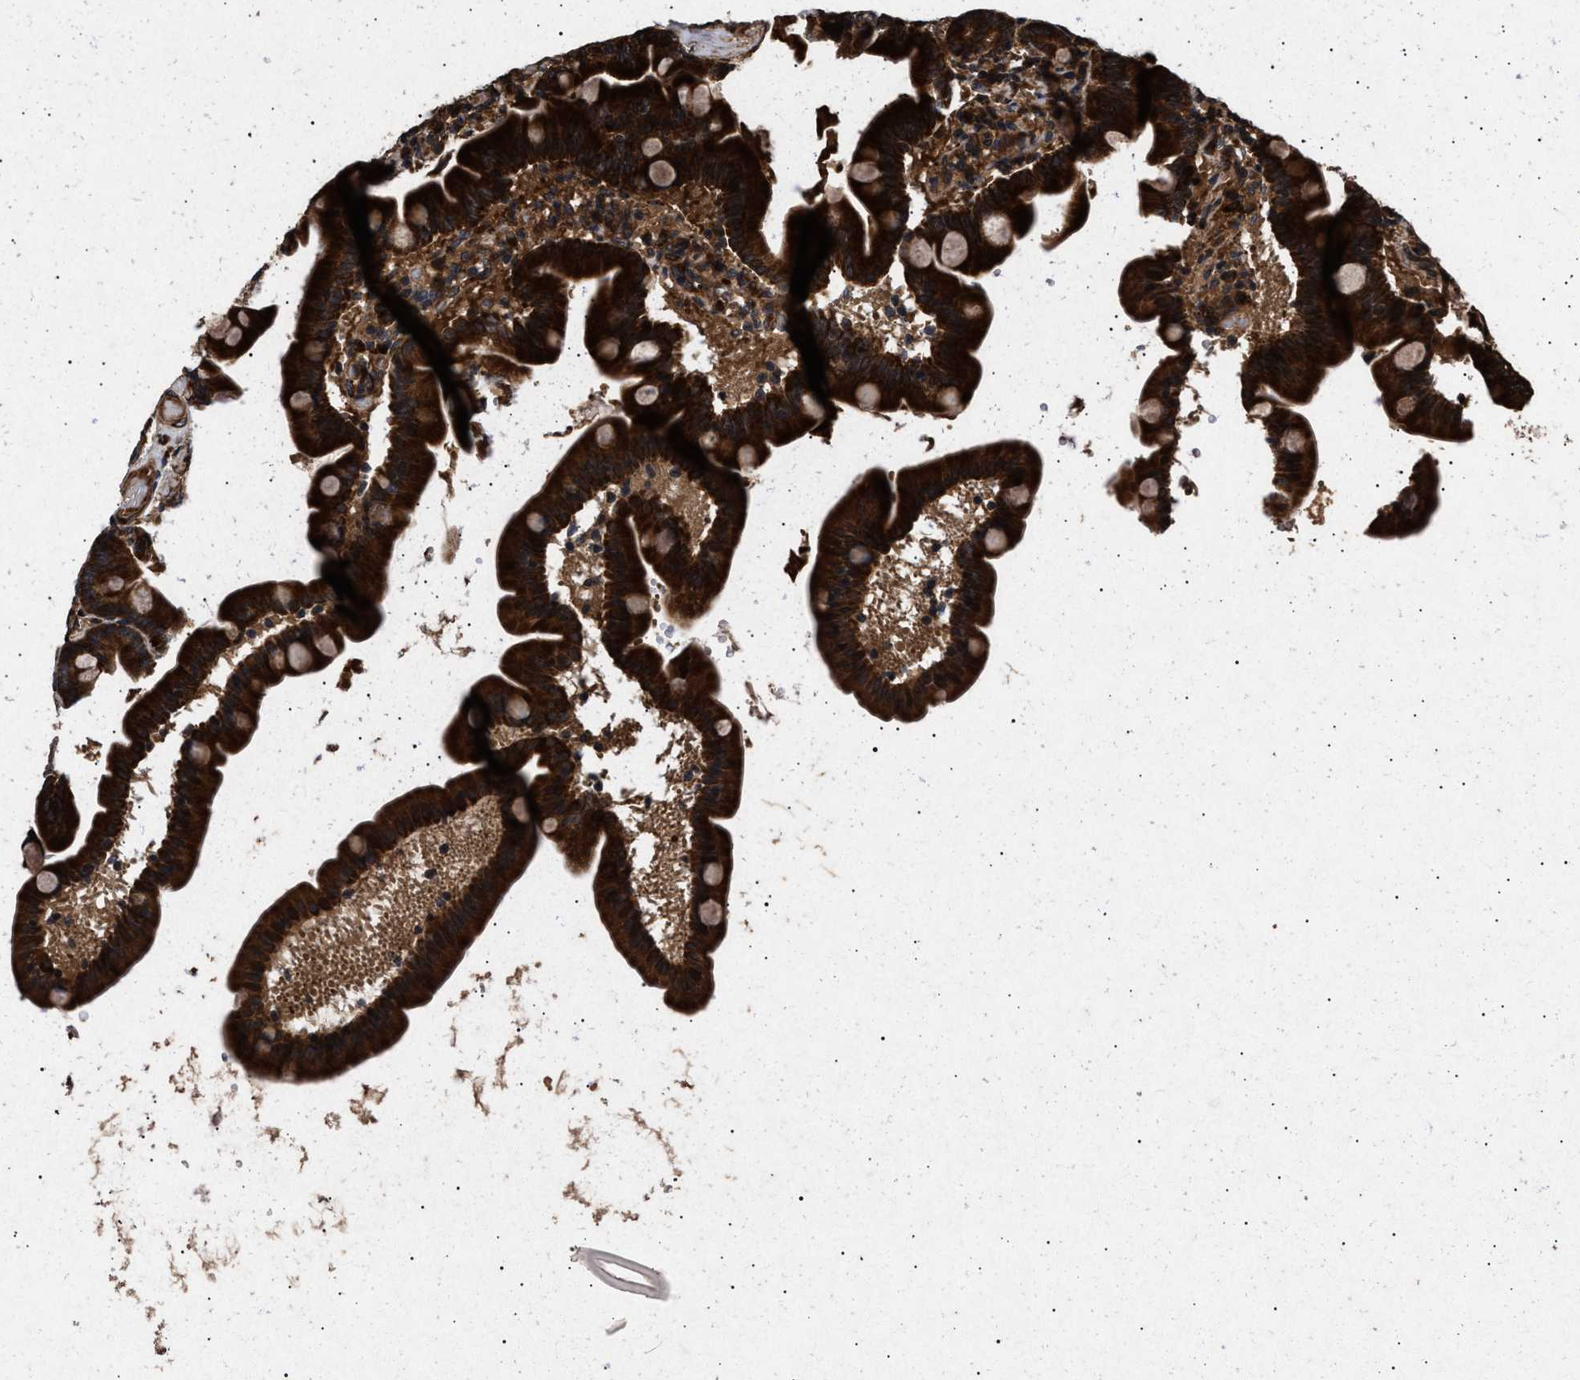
{"staining": {"intensity": "strong", "quantity": ">75%", "location": "cytoplasmic/membranous"}, "tissue": "duodenum", "cell_type": "Glandular cells", "image_type": "normal", "snomed": [{"axis": "morphology", "description": "Normal tissue, NOS"}, {"axis": "topography", "description": "Duodenum"}], "caption": "Normal duodenum reveals strong cytoplasmic/membranous positivity in approximately >75% of glandular cells, visualized by immunohistochemistry.", "gene": "ITGB5", "patient": {"sex": "male", "age": 54}}